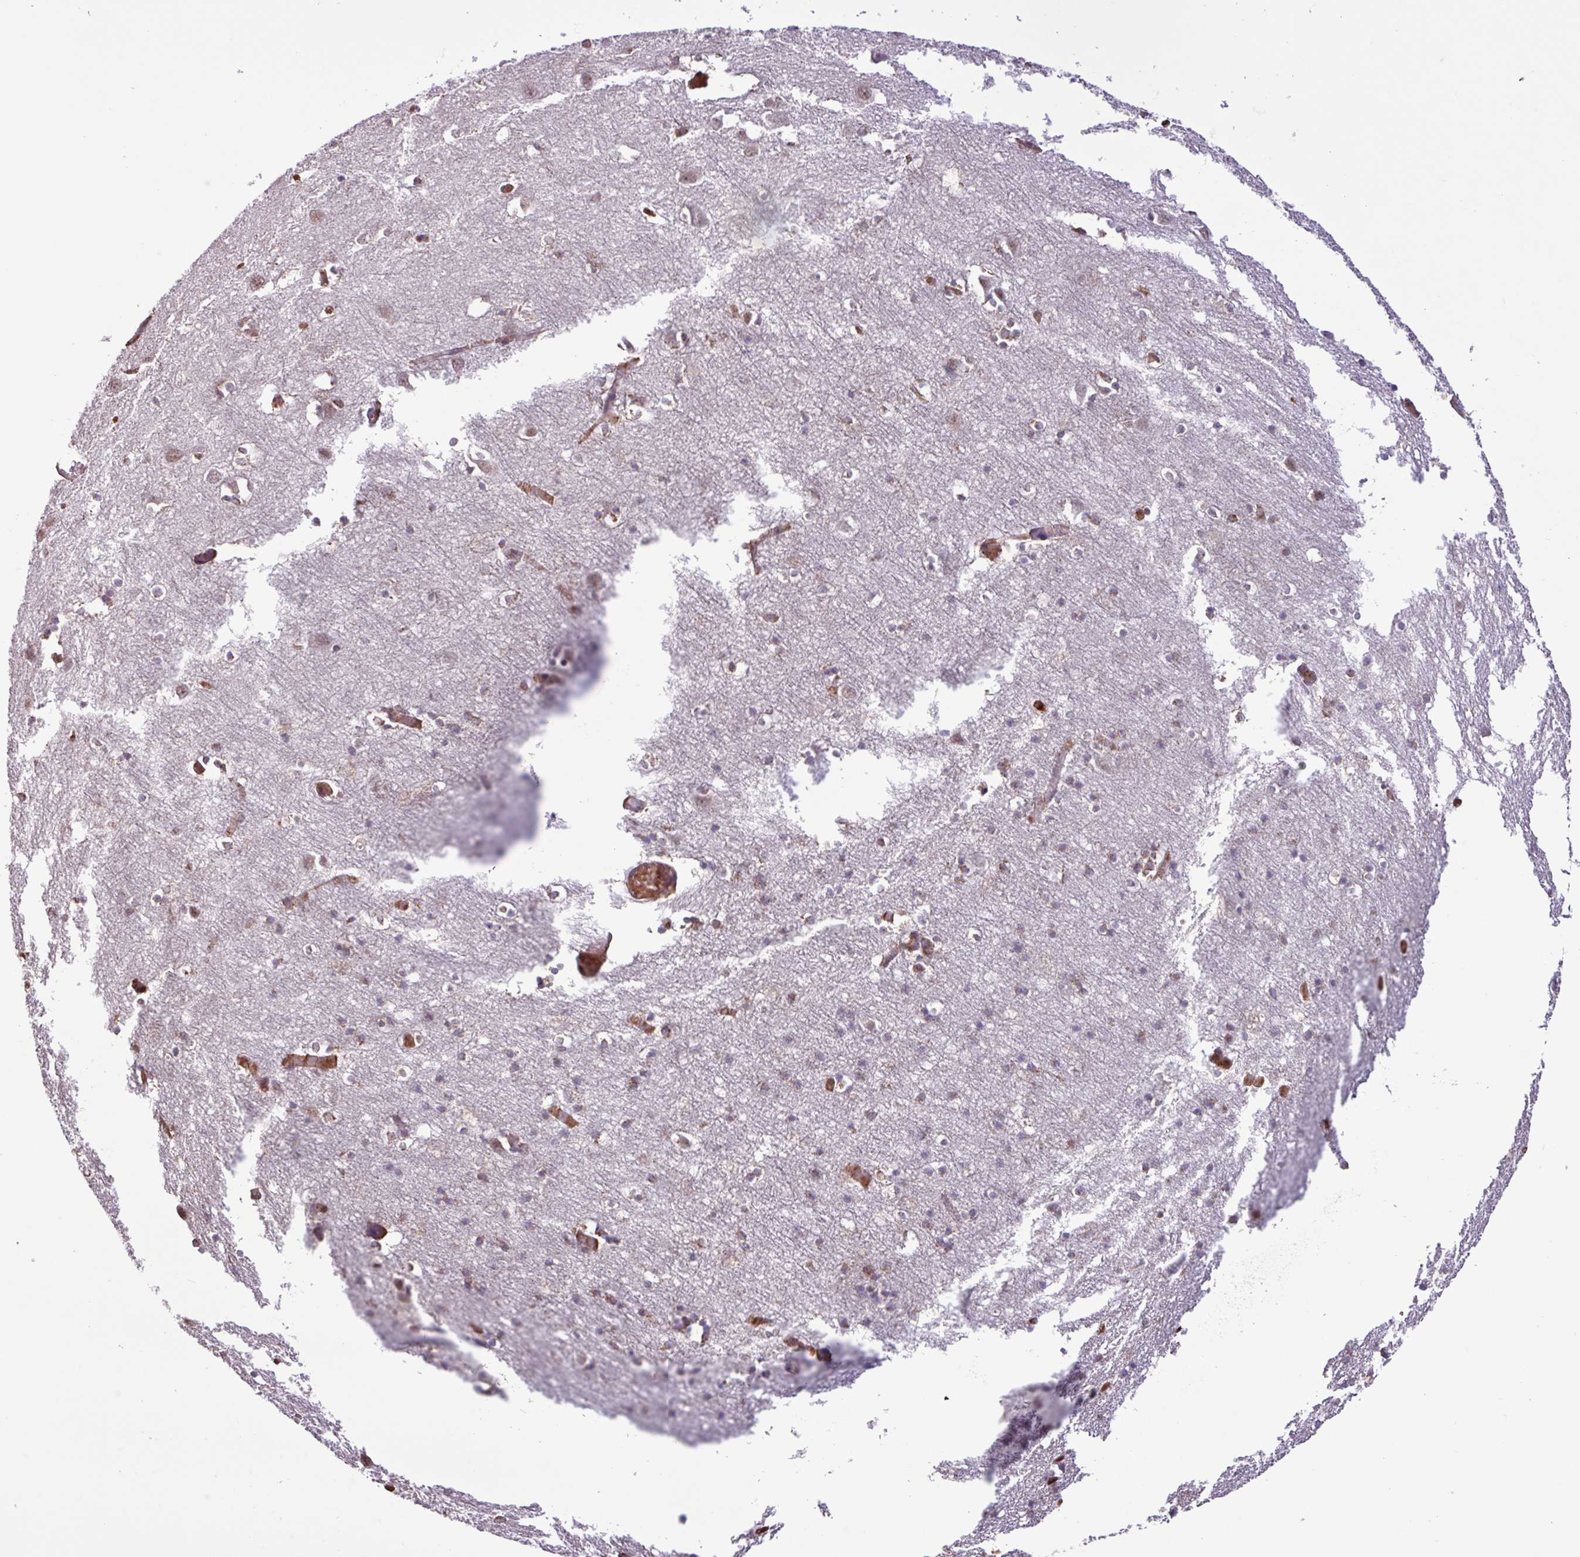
{"staining": {"intensity": "moderate", "quantity": "25%-75%", "location": "cytoplasmic/membranous,nuclear"}, "tissue": "cerebral cortex", "cell_type": "Endothelial cells", "image_type": "normal", "snomed": [{"axis": "morphology", "description": "Normal tissue, NOS"}, {"axis": "topography", "description": "Cerebral cortex"}], "caption": "The photomicrograph displays immunohistochemical staining of normal cerebral cortex. There is moderate cytoplasmic/membranous,nuclear expression is present in about 25%-75% of endothelial cells.", "gene": "CHST11", "patient": {"sex": "male", "age": 70}}